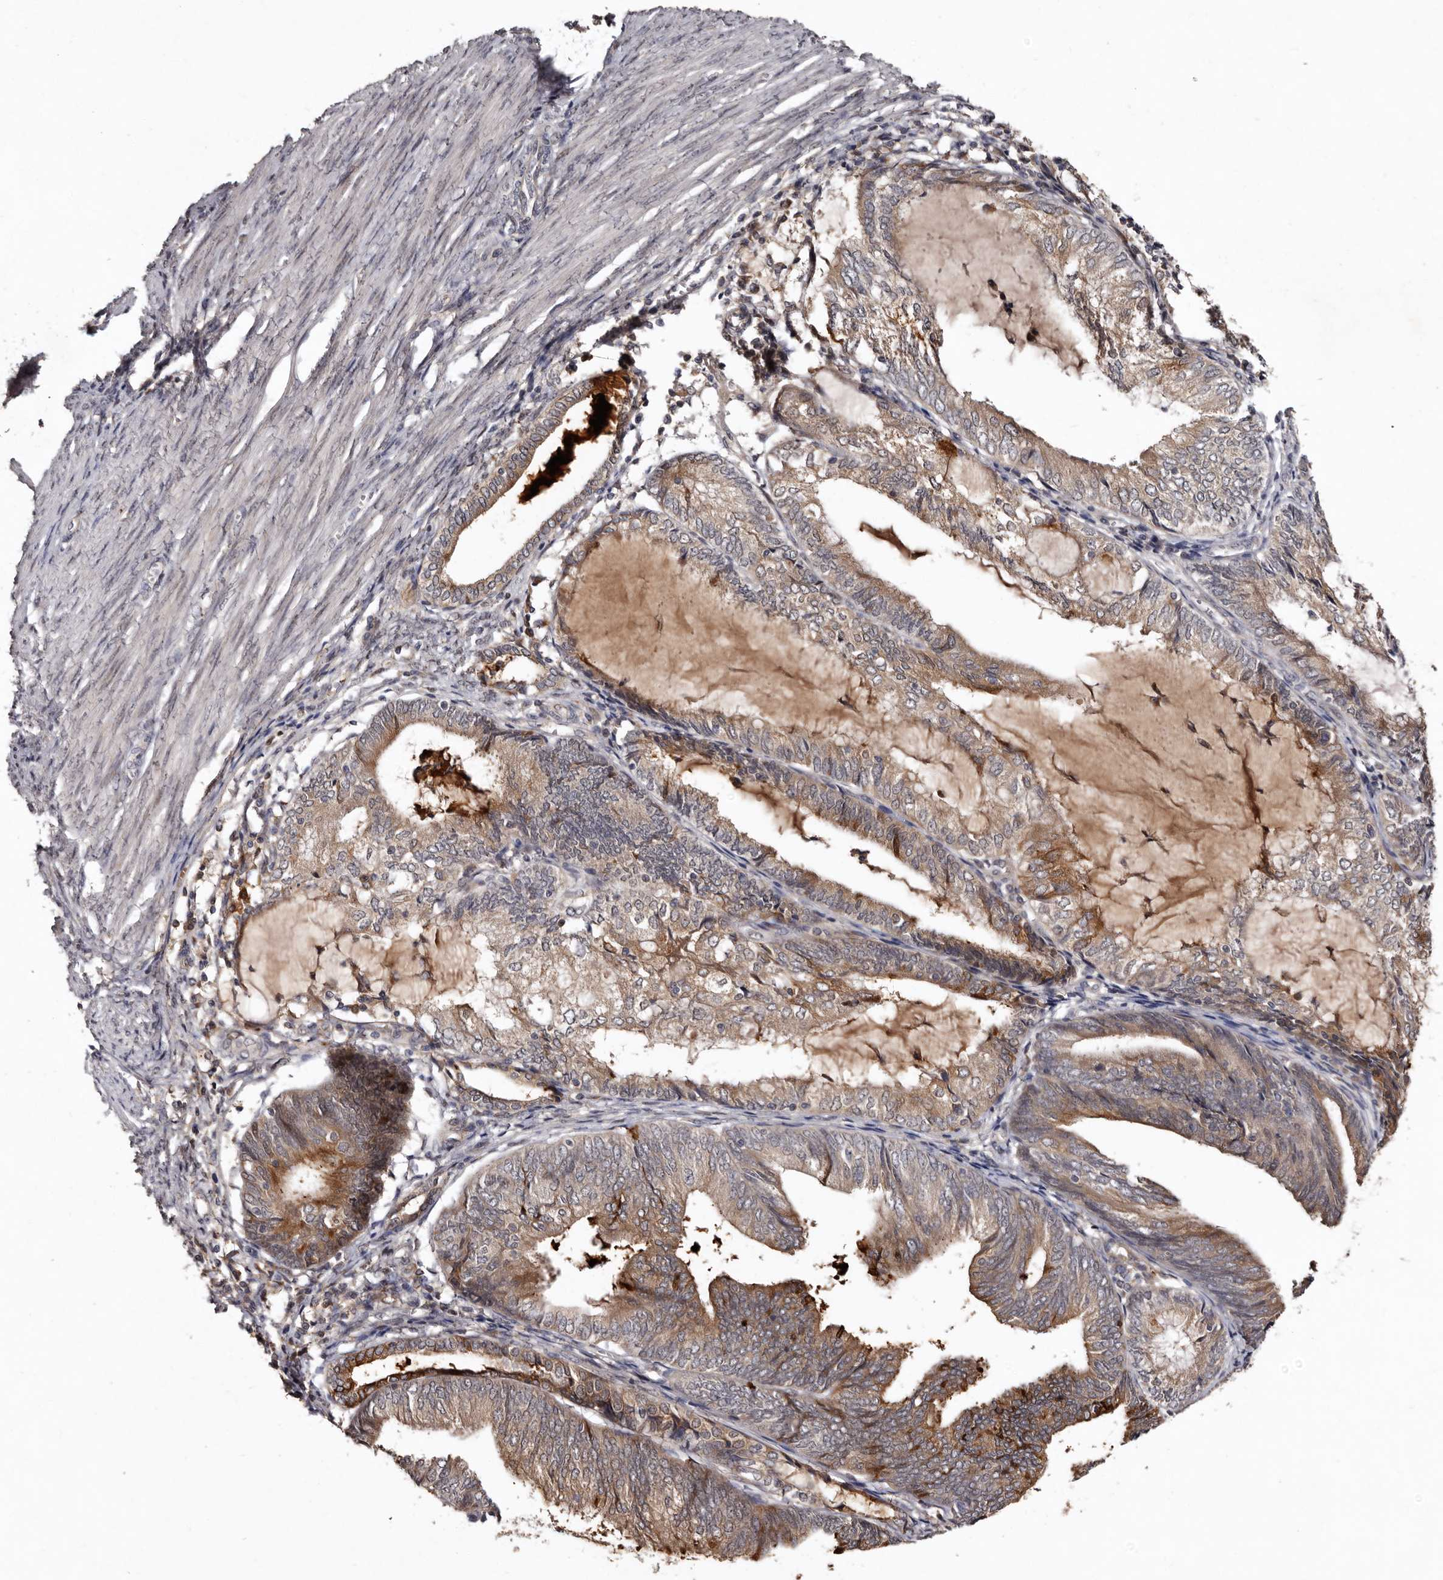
{"staining": {"intensity": "moderate", "quantity": ">75%", "location": "cytoplasmic/membranous"}, "tissue": "endometrial cancer", "cell_type": "Tumor cells", "image_type": "cancer", "snomed": [{"axis": "morphology", "description": "Adenocarcinoma, NOS"}, {"axis": "topography", "description": "Endometrium"}], "caption": "A high-resolution photomicrograph shows IHC staining of adenocarcinoma (endometrial), which shows moderate cytoplasmic/membranous expression in about >75% of tumor cells. (Brightfield microscopy of DAB IHC at high magnification).", "gene": "FAM91A1", "patient": {"sex": "female", "age": 81}}